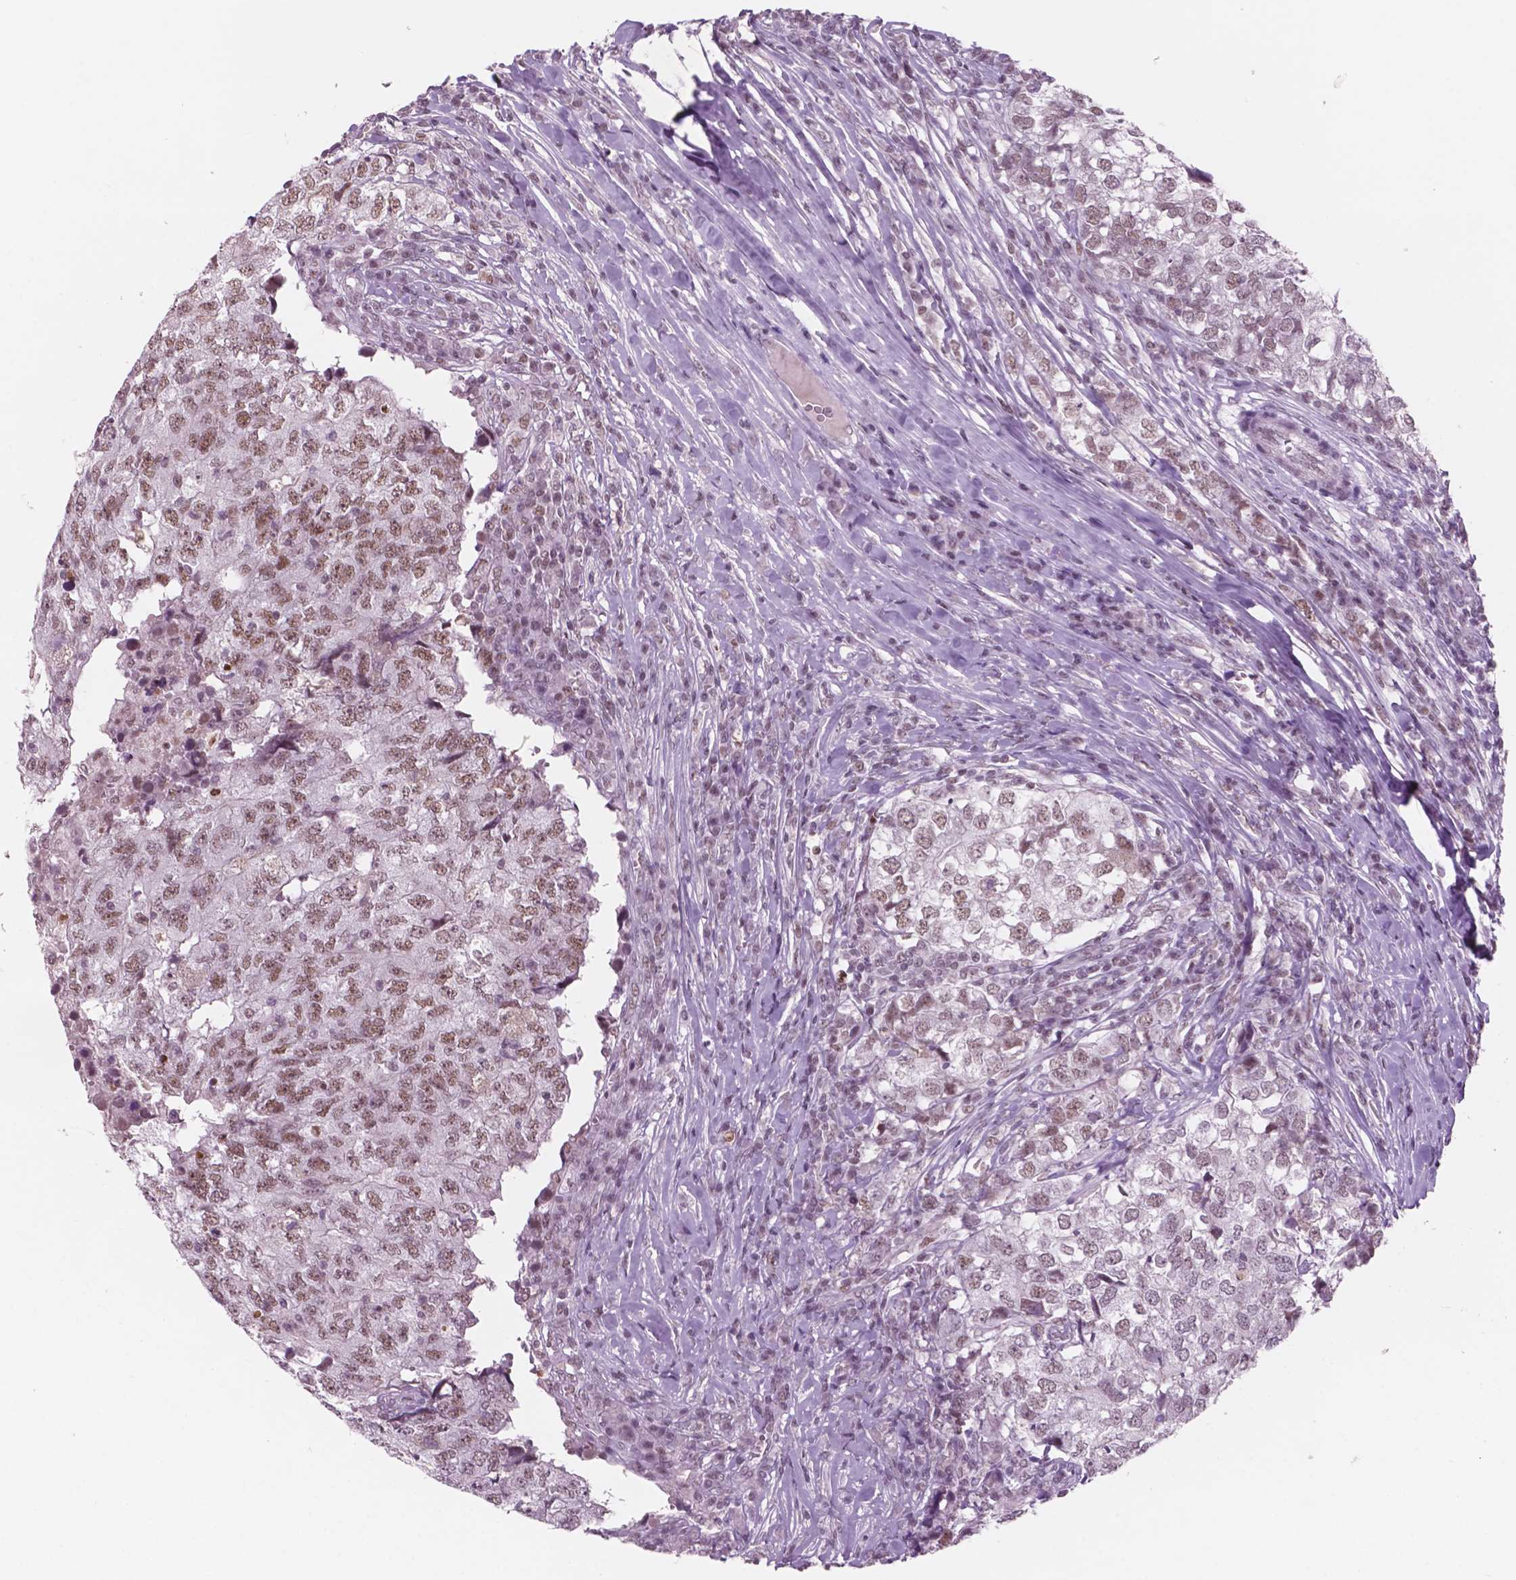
{"staining": {"intensity": "negative", "quantity": "none", "location": "none"}, "tissue": "breast cancer", "cell_type": "Tumor cells", "image_type": "cancer", "snomed": [{"axis": "morphology", "description": "Duct carcinoma"}, {"axis": "topography", "description": "Breast"}], "caption": "High power microscopy histopathology image of an immunohistochemistry (IHC) photomicrograph of breast infiltrating ductal carcinoma, revealing no significant expression in tumor cells.", "gene": "CTR9", "patient": {"sex": "female", "age": 30}}